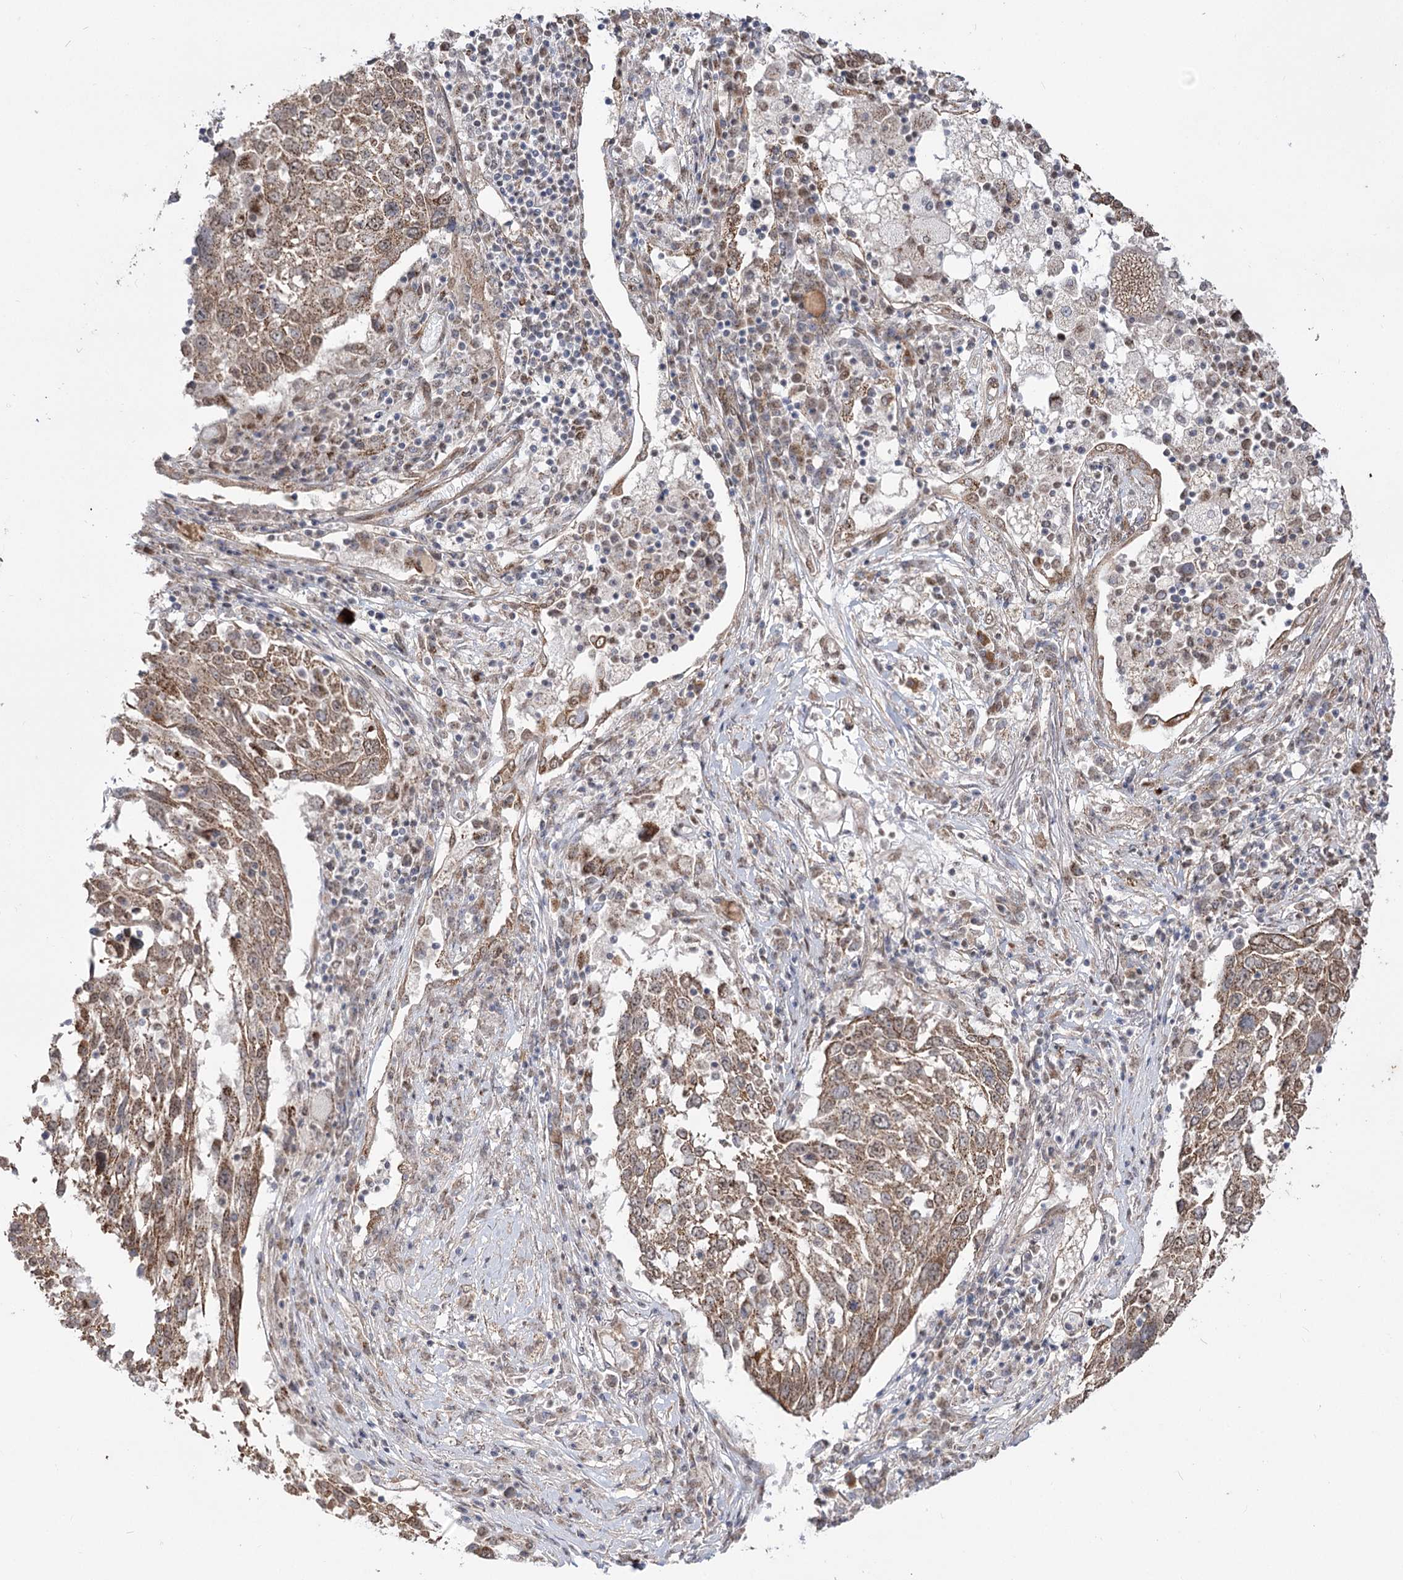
{"staining": {"intensity": "moderate", "quantity": ">75%", "location": "cytoplasmic/membranous"}, "tissue": "lung cancer", "cell_type": "Tumor cells", "image_type": "cancer", "snomed": [{"axis": "morphology", "description": "Squamous cell carcinoma, NOS"}, {"axis": "topography", "description": "Lung"}], "caption": "Immunohistochemistry of lung cancer shows medium levels of moderate cytoplasmic/membranous staining in approximately >75% of tumor cells.", "gene": "ZSCAN23", "patient": {"sex": "male", "age": 65}}